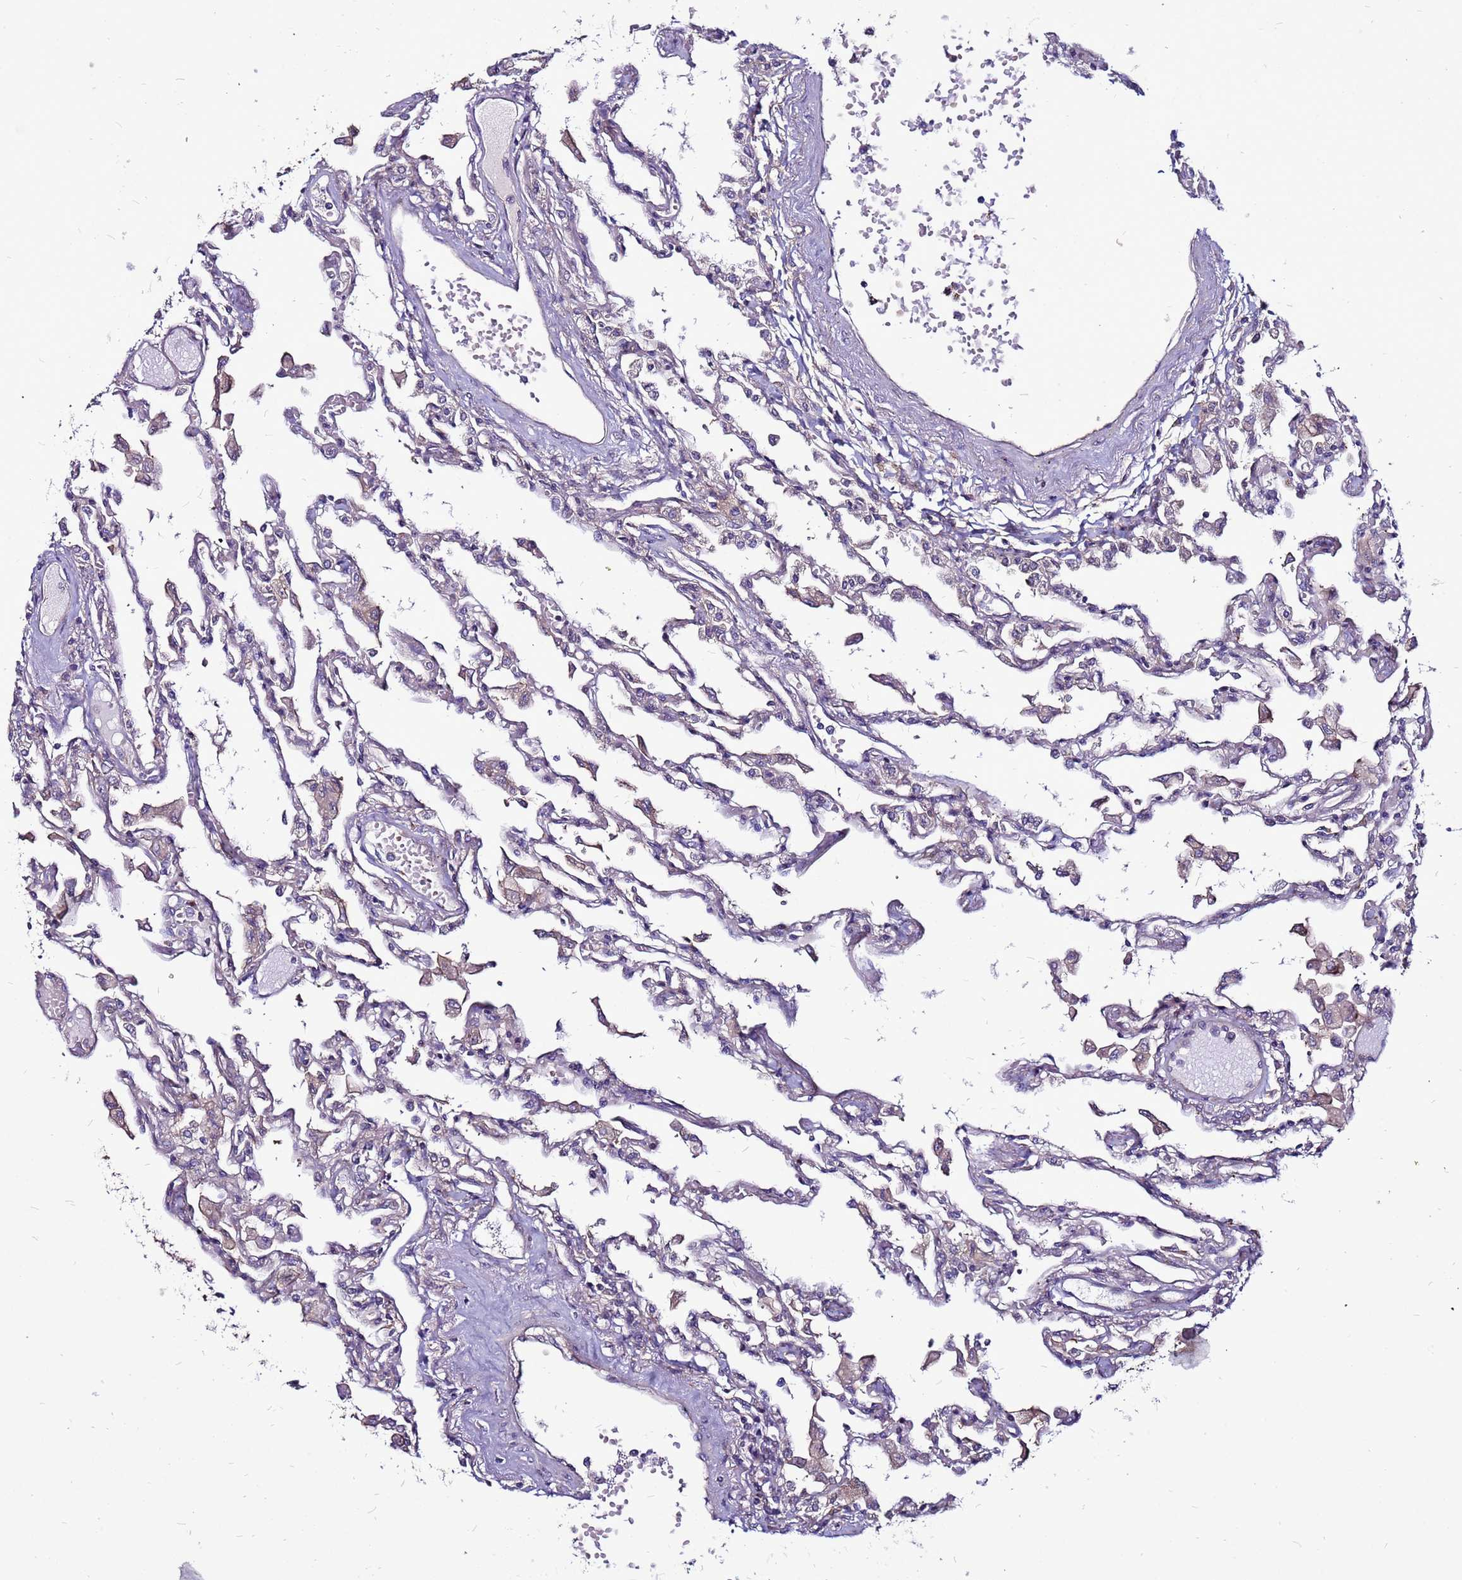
{"staining": {"intensity": "weak", "quantity": "<25%", "location": "cytoplasmic/membranous"}, "tissue": "lung", "cell_type": "Alveolar cells", "image_type": "normal", "snomed": [{"axis": "morphology", "description": "Normal tissue, NOS"}, {"axis": "topography", "description": "Bronchus"}, {"axis": "topography", "description": "Lung"}], "caption": "Image shows no protein positivity in alveolar cells of benign lung. (DAB (3,3'-diaminobenzidine) IHC, high magnification).", "gene": "GPN3", "patient": {"sex": "female", "age": 49}}